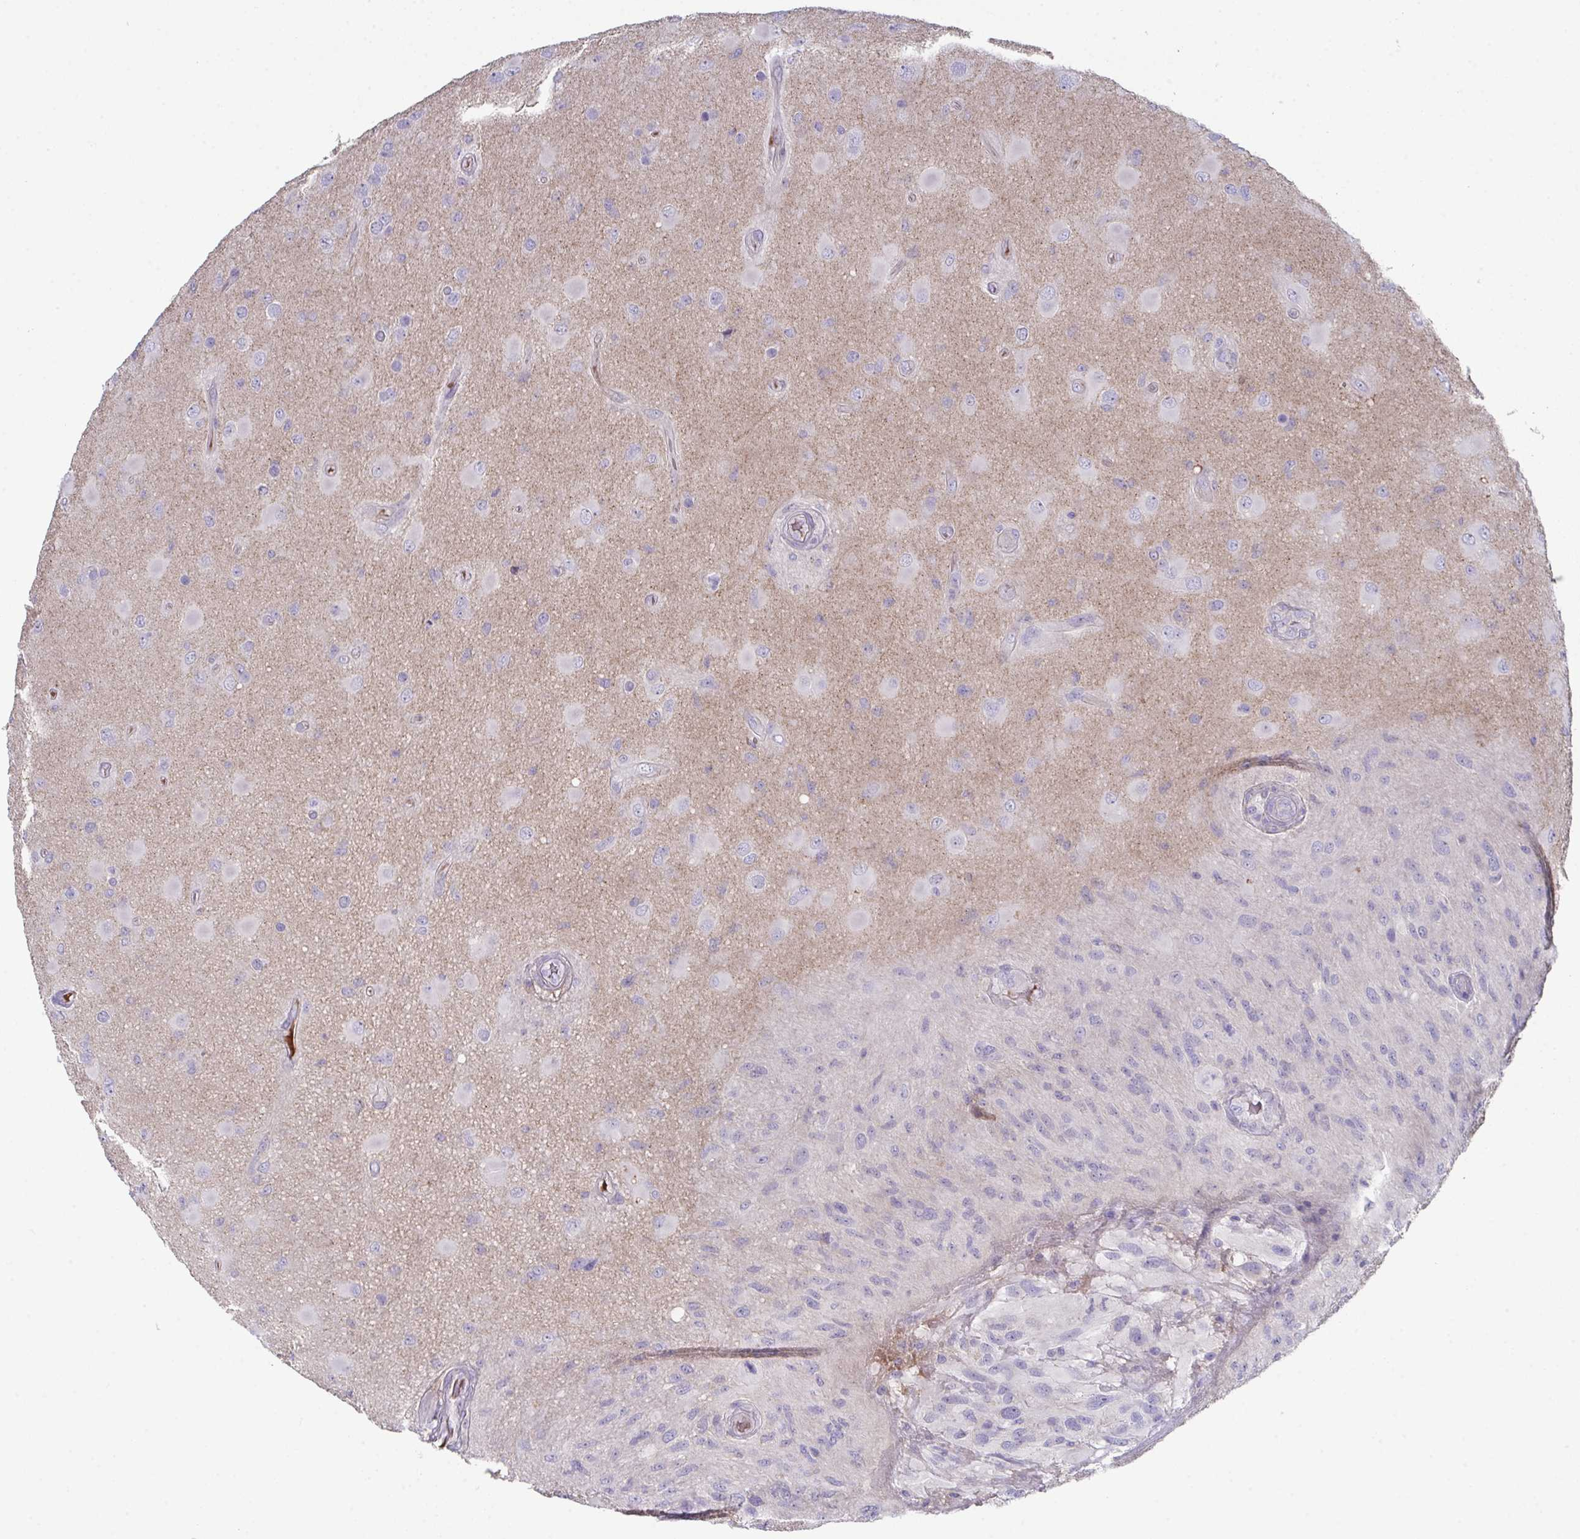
{"staining": {"intensity": "negative", "quantity": "none", "location": "none"}, "tissue": "glioma", "cell_type": "Tumor cells", "image_type": "cancer", "snomed": [{"axis": "morphology", "description": "Glioma, malignant, High grade"}, {"axis": "topography", "description": "Brain"}], "caption": "High power microscopy image of an immunohistochemistry histopathology image of malignant high-grade glioma, revealing no significant staining in tumor cells.", "gene": "HGFAC", "patient": {"sex": "male", "age": 53}}